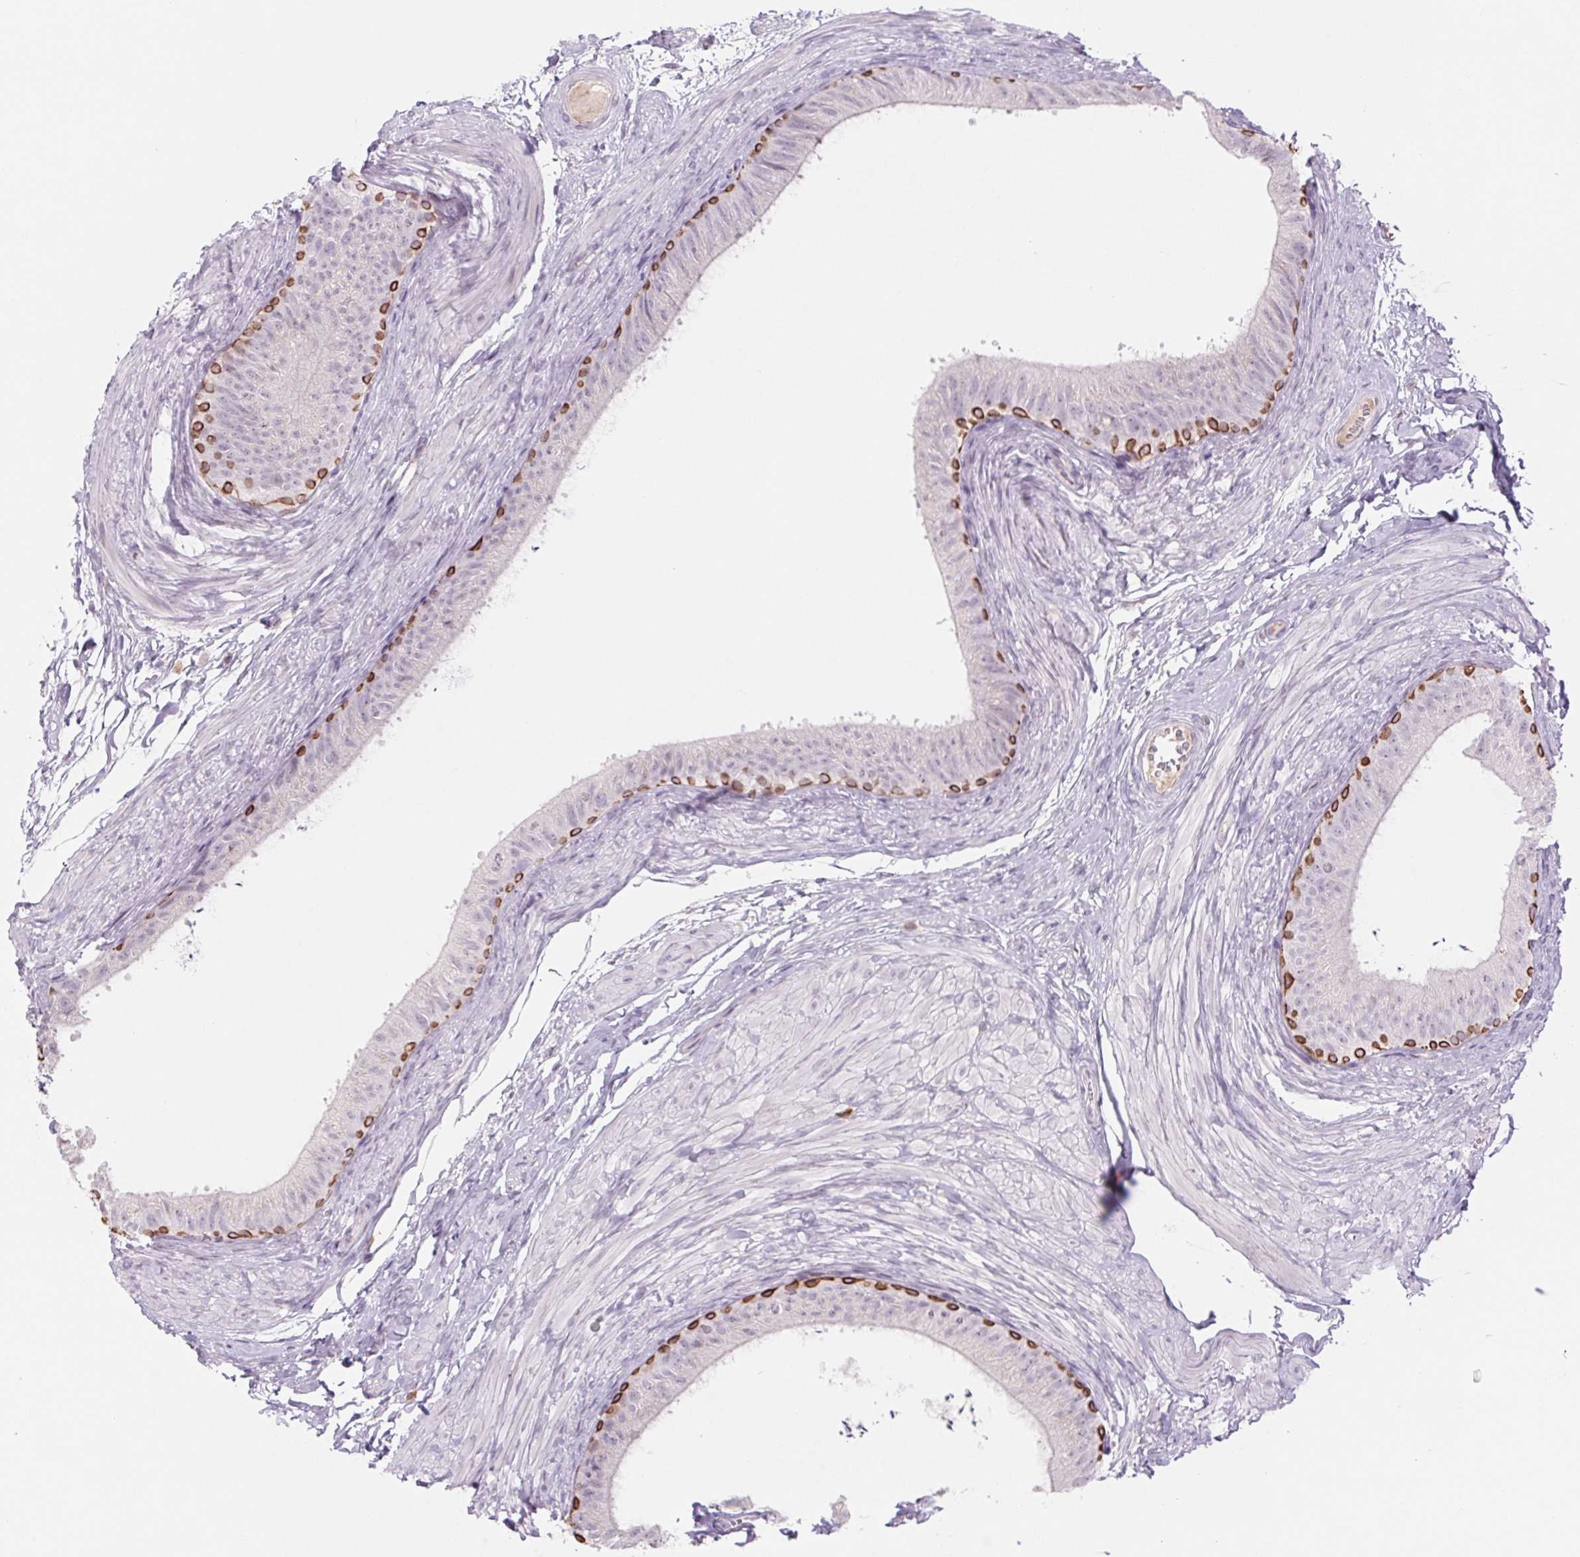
{"staining": {"intensity": "strong", "quantity": "<25%", "location": "cytoplasmic/membranous"}, "tissue": "epididymis", "cell_type": "Glandular cells", "image_type": "normal", "snomed": [{"axis": "morphology", "description": "Normal tissue, NOS"}, {"axis": "topography", "description": "Epididymis, spermatic cord, NOS"}, {"axis": "topography", "description": "Epididymis"}, {"axis": "topography", "description": "Peripheral nerve tissue"}], "caption": "The image exhibits a brown stain indicating the presence of a protein in the cytoplasmic/membranous of glandular cells in epididymis.", "gene": "KRT1", "patient": {"sex": "male", "age": 29}}